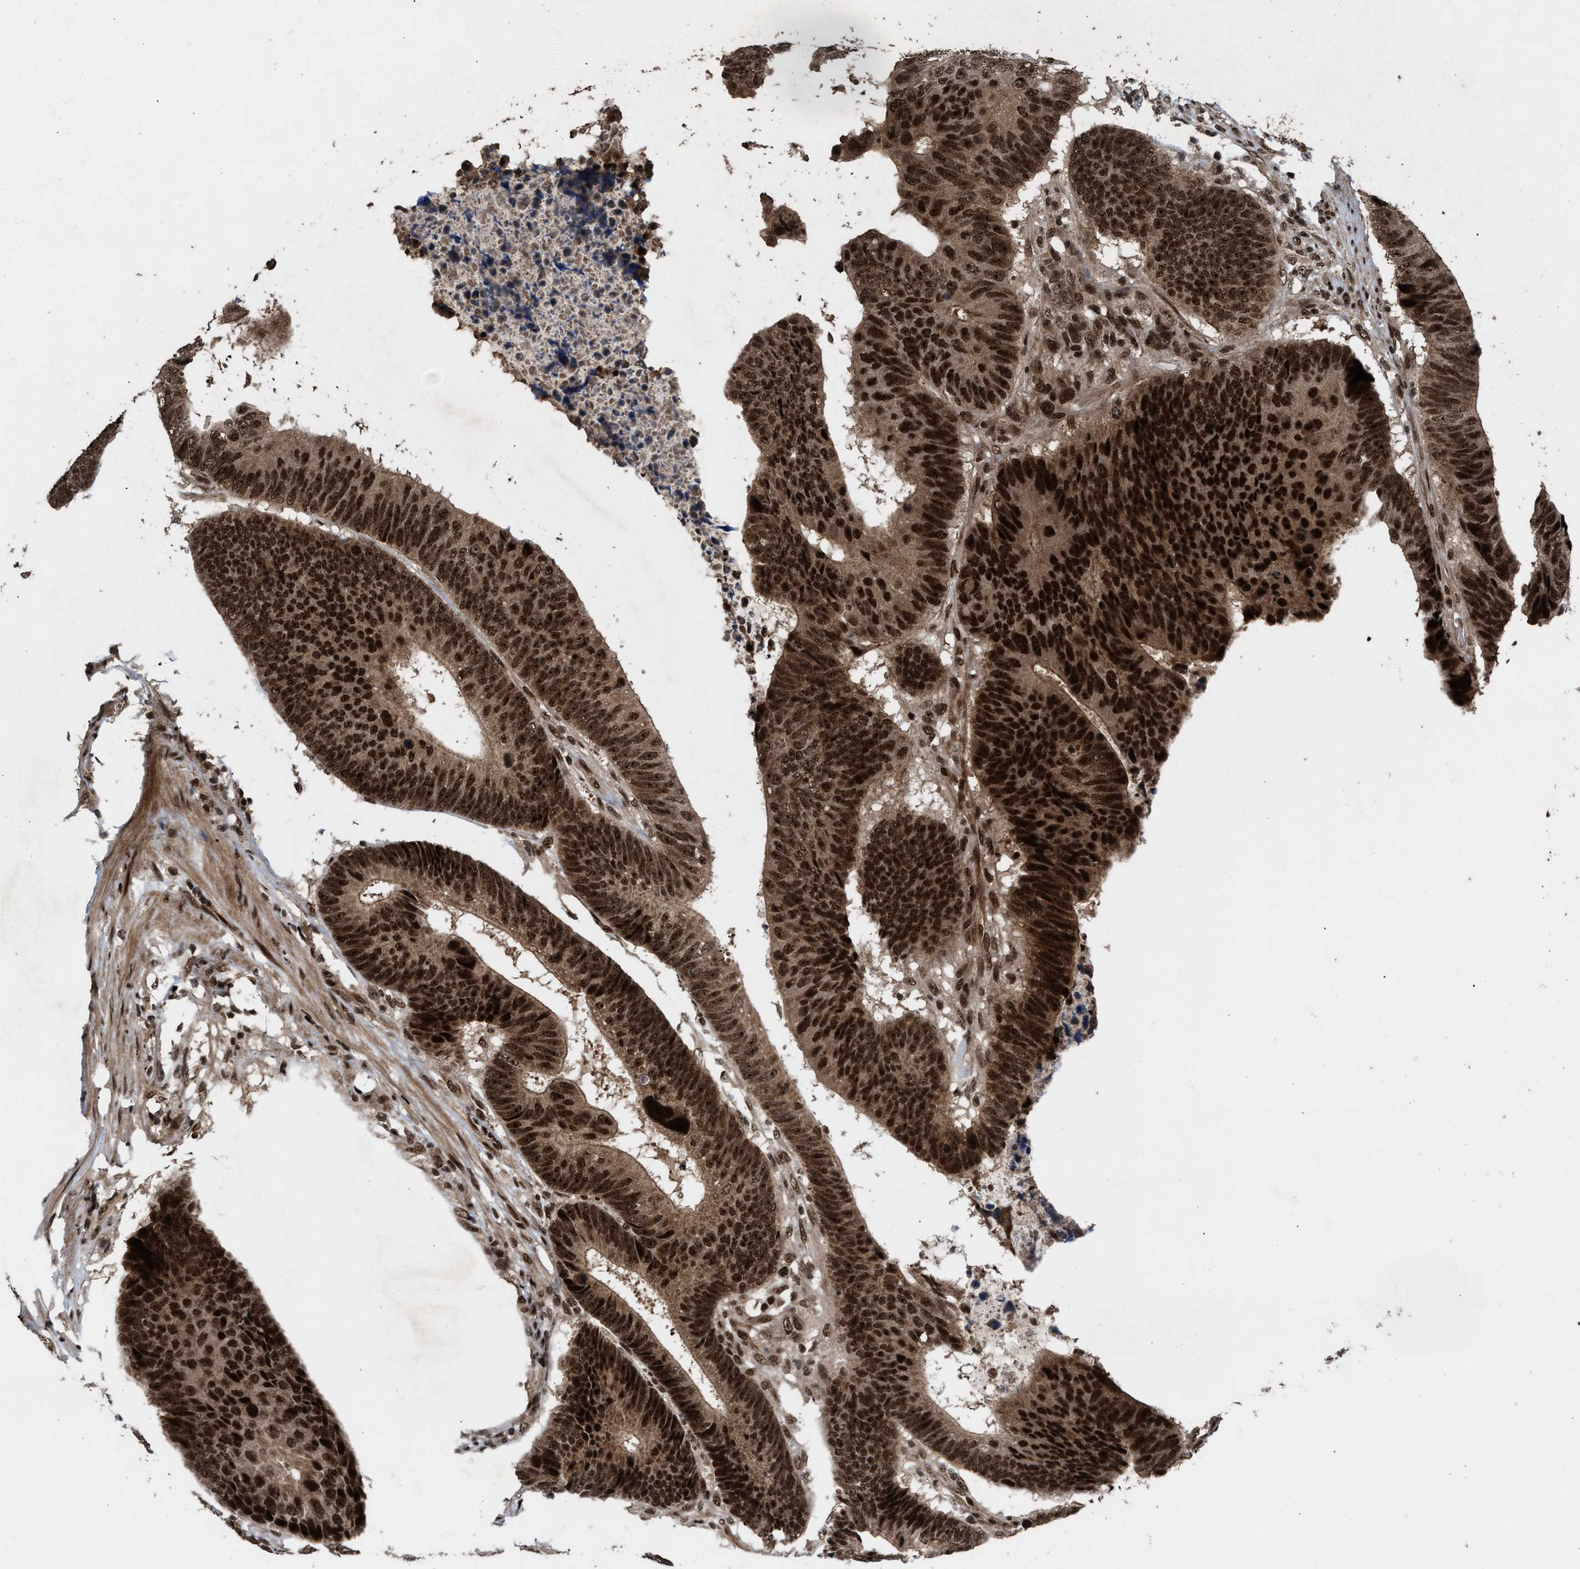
{"staining": {"intensity": "strong", "quantity": ">75%", "location": "cytoplasmic/membranous,nuclear"}, "tissue": "colorectal cancer", "cell_type": "Tumor cells", "image_type": "cancer", "snomed": [{"axis": "morphology", "description": "Adenocarcinoma, NOS"}, {"axis": "topography", "description": "Colon"}], "caption": "Adenocarcinoma (colorectal) tissue exhibits strong cytoplasmic/membranous and nuclear positivity in approximately >75% of tumor cells Using DAB (3,3'-diaminobenzidine) (brown) and hematoxylin (blue) stains, captured at high magnification using brightfield microscopy.", "gene": "WIZ", "patient": {"sex": "male", "age": 56}}